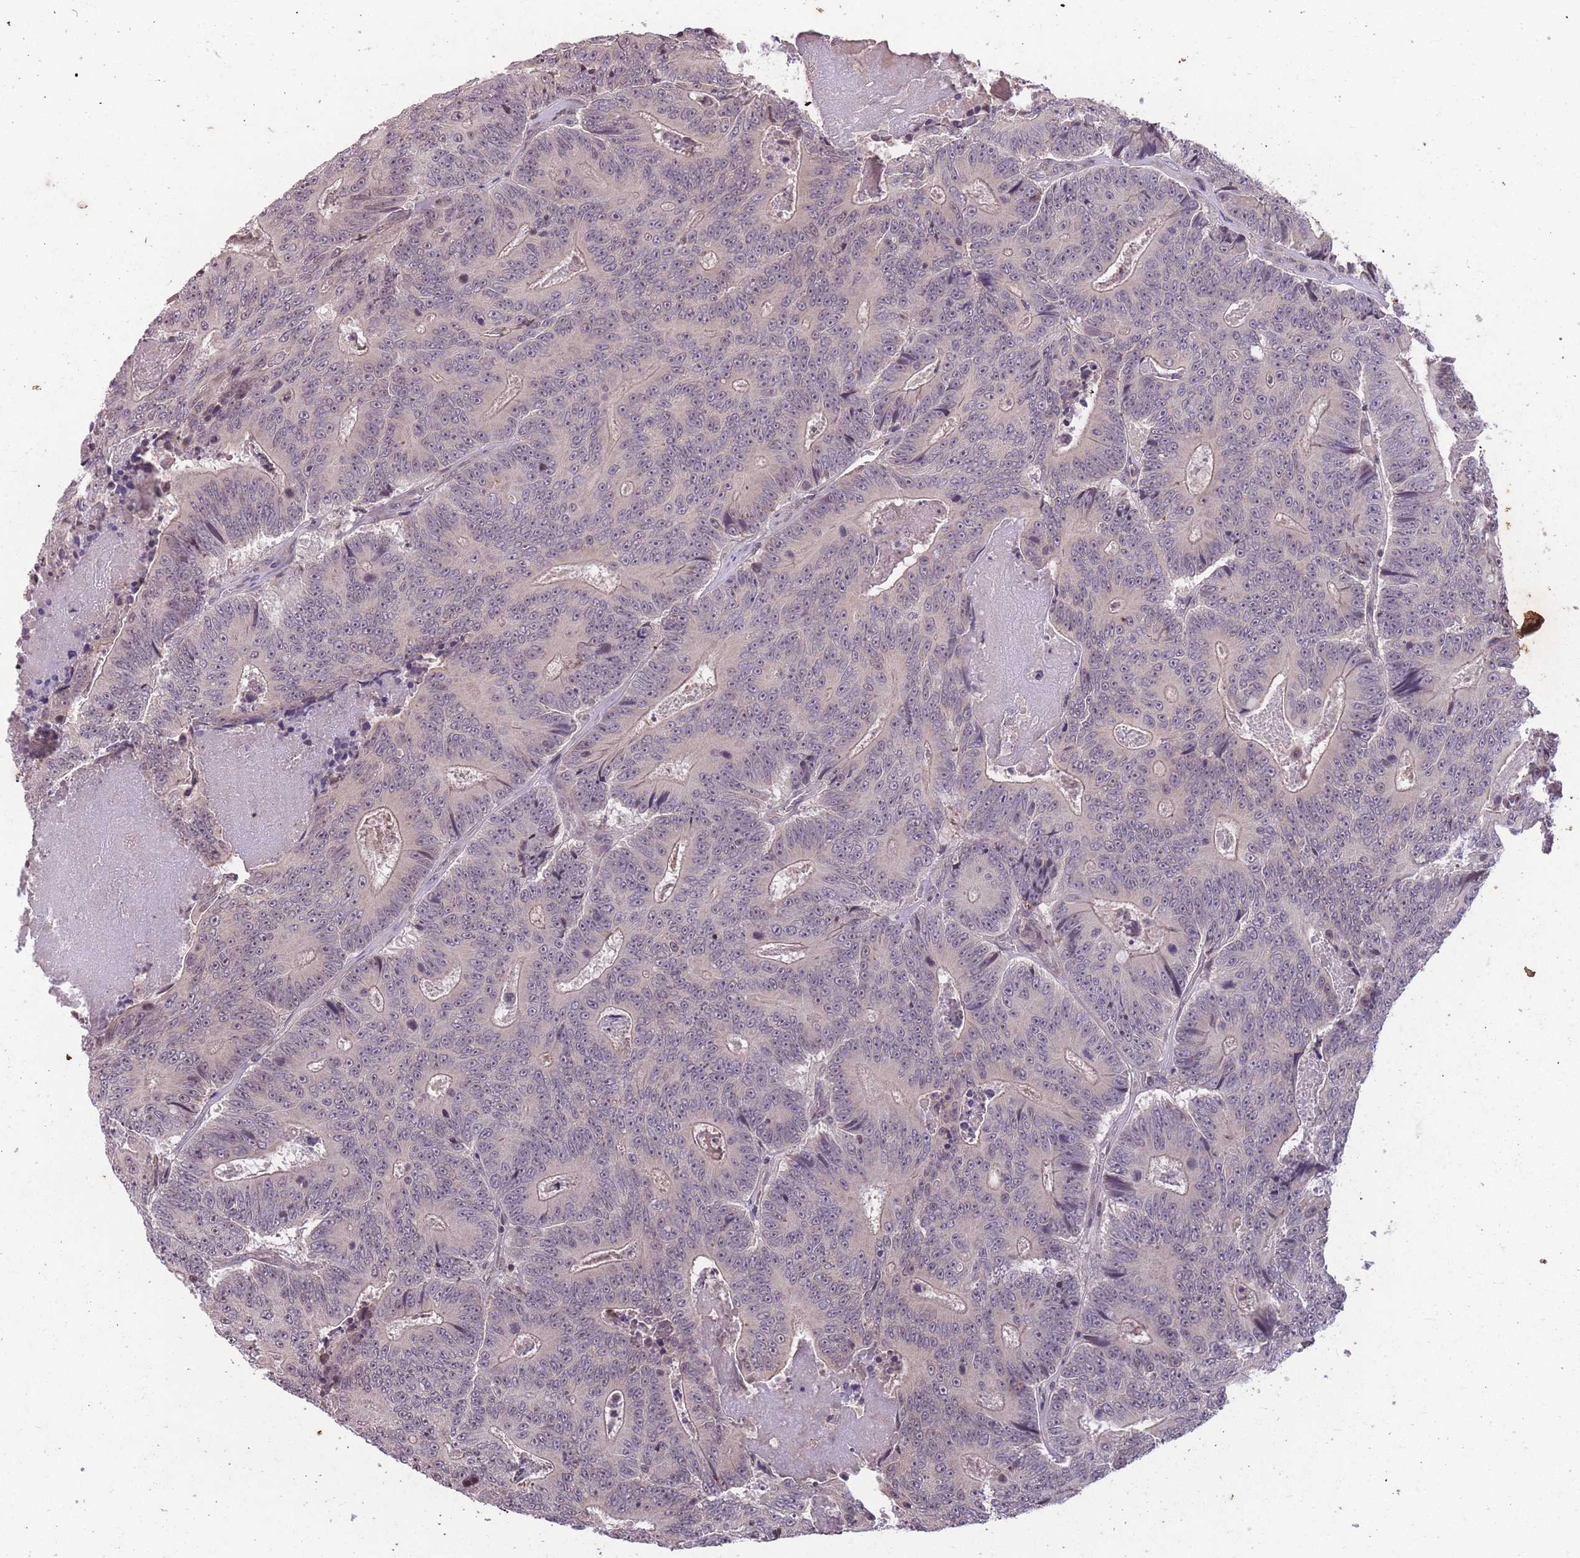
{"staining": {"intensity": "negative", "quantity": "none", "location": "none"}, "tissue": "colorectal cancer", "cell_type": "Tumor cells", "image_type": "cancer", "snomed": [{"axis": "morphology", "description": "Adenocarcinoma, NOS"}, {"axis": "topography", "description": "Colon"}], "caption": "Immunohistochemistry of human colorectal cancer (adenocarcinoma) demonstrates no expression in tumor cells. (Brightfield microscopy of DAB IHC at high magnification).", "gene": "GGT5", "patient": {"sex": "male", "age": 83}}